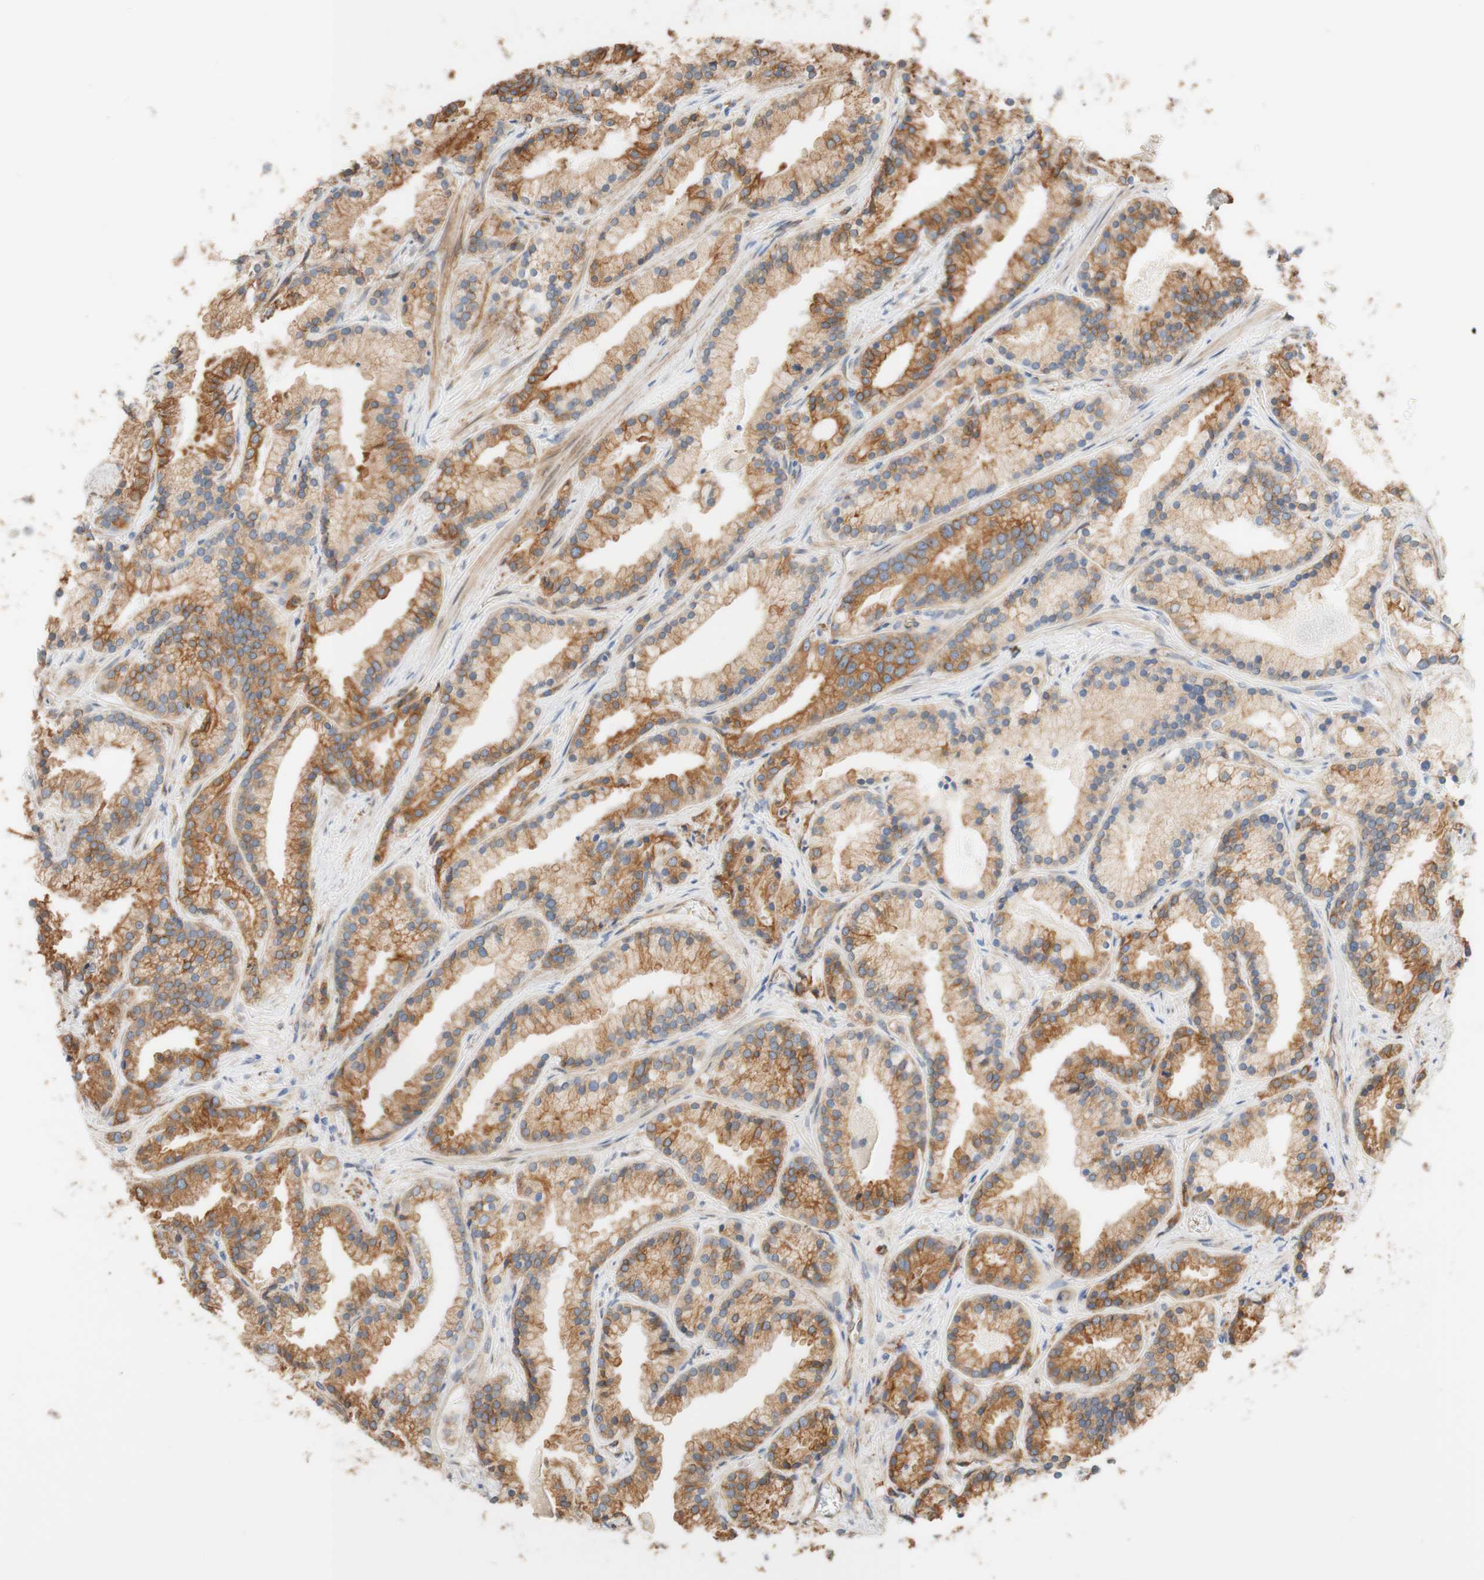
{"staining": {"intensity": "strong", "quantity": "25%-75%", "location": "cytoplasmic/membranous"}, "tissue": "prostate cancer", "cell_type": "Tumor cells", "image_type": "cancer", "snomed": [{"axis": "morphology", "description": "Adenocarcinoma, Low grade"}, {"axis": "topography", "description": "Prostate"}], "caption": "High-magnification brightfield microscopy of prostate cancer (low-grade adenocarcinoma) stained with DAB (3,3'-diaminobenzidine) (brown) and counterstained with hematoxylin (blue). tumor cells exhibit strong cytoplasmic/membranous staining is seen in approximately25%-75% of cells.", "gene": "ENDOD1", "patient": {"sex": "male", "age": 59}}